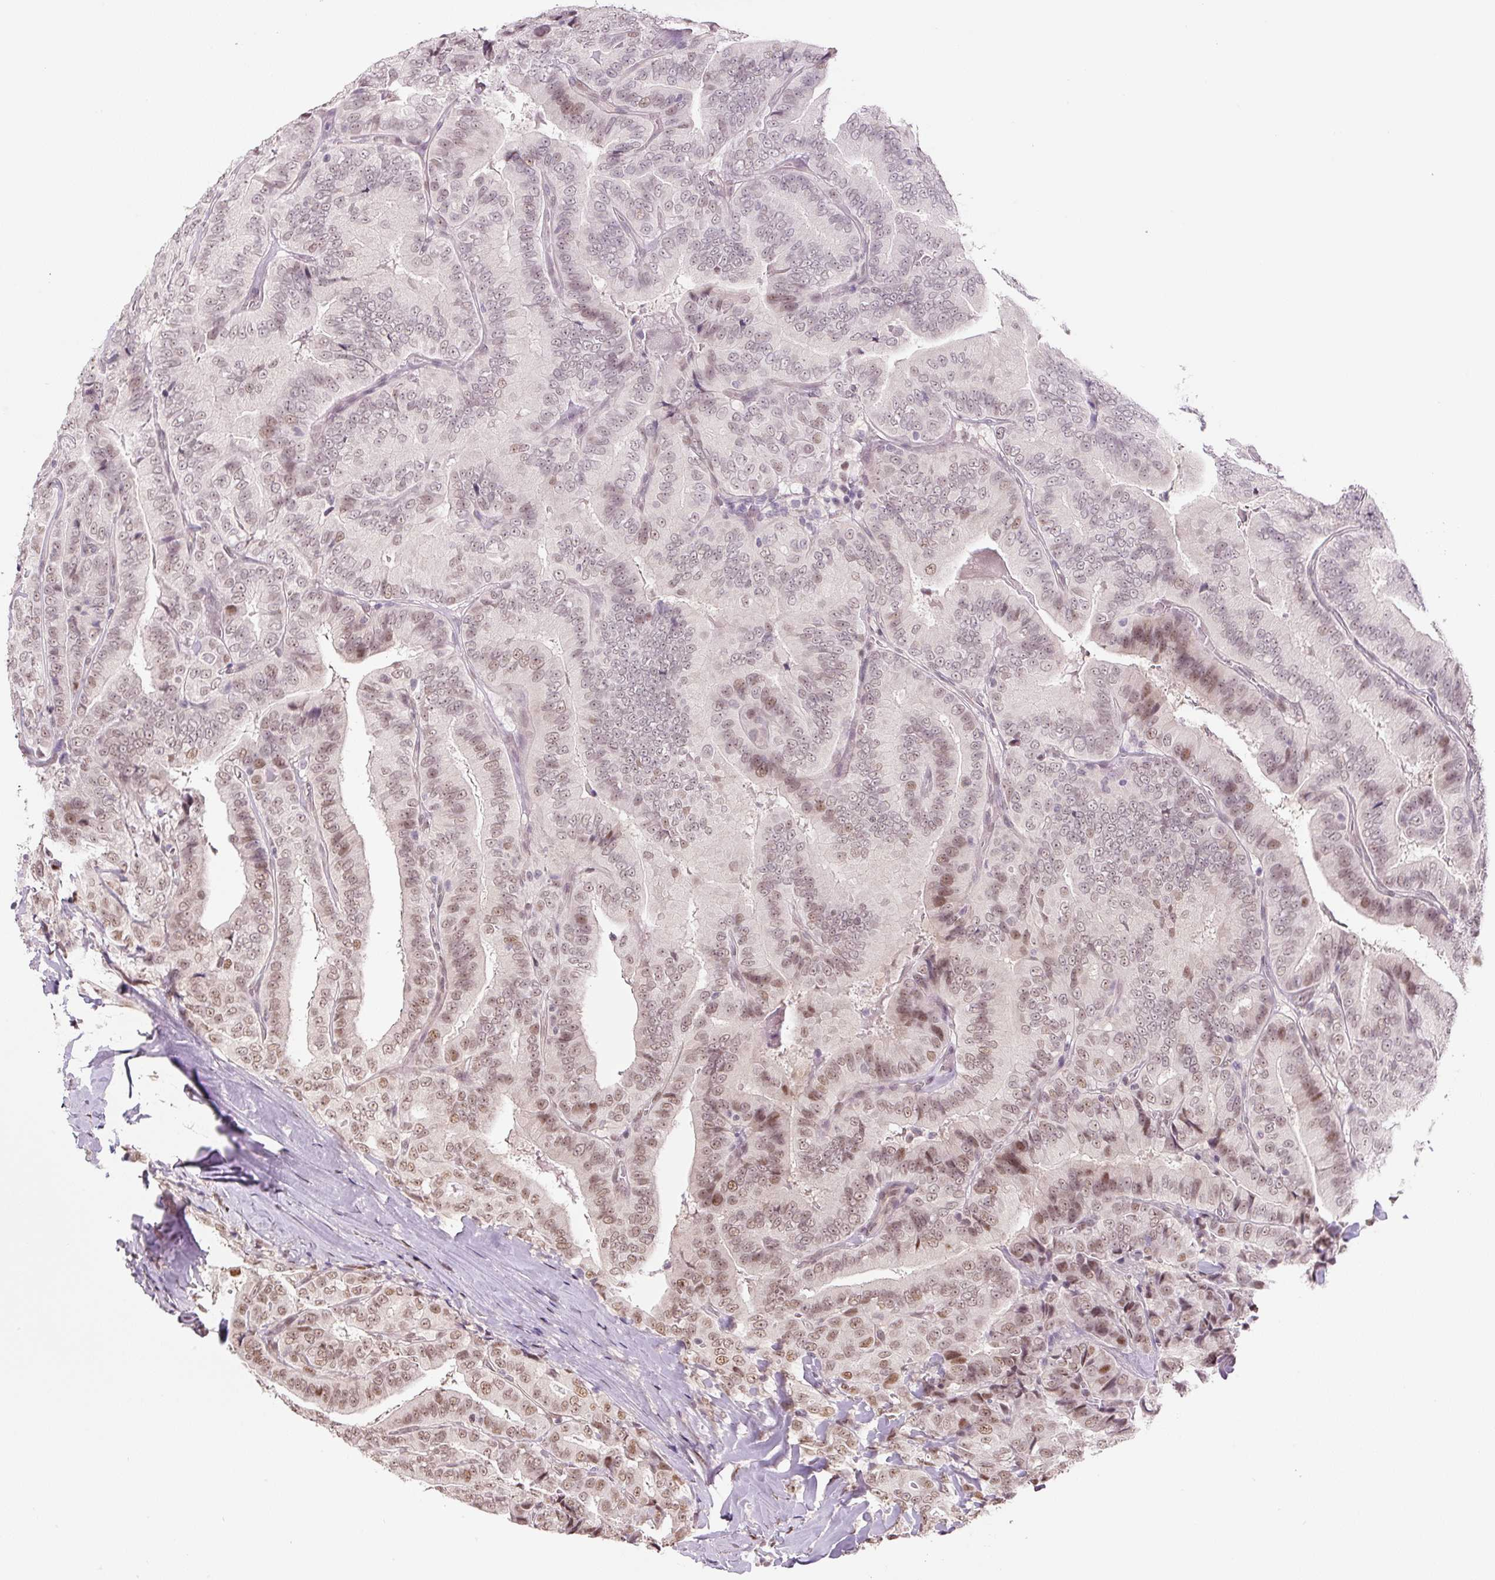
{"staining": {"intensity": "moderate", "quantity": "25%-75%", "location": "nuclear"}, "tissue": "thyroid cancer", "cell_type": "Tumor cells", "image_type": "cancer", "snomed": [{"axis": "morphology", "description": "Papillary adenocarcinoma, NOS"}, {"axis": "topography", "description": "Thyroid gland"}], "caption": "Thyroid papillary adenocarcinoma stained with immunohistochemistry (IHC) displays moderate nuclear positivity in about 25%-75% of tumor cells. The protein of interest is stained brown, and the nuclei are stained in blue (DAB IHC with brightfield microscopy, high magnification).", "gene": "TCFL5", "patient": {"sex": "male", "age": 61}}